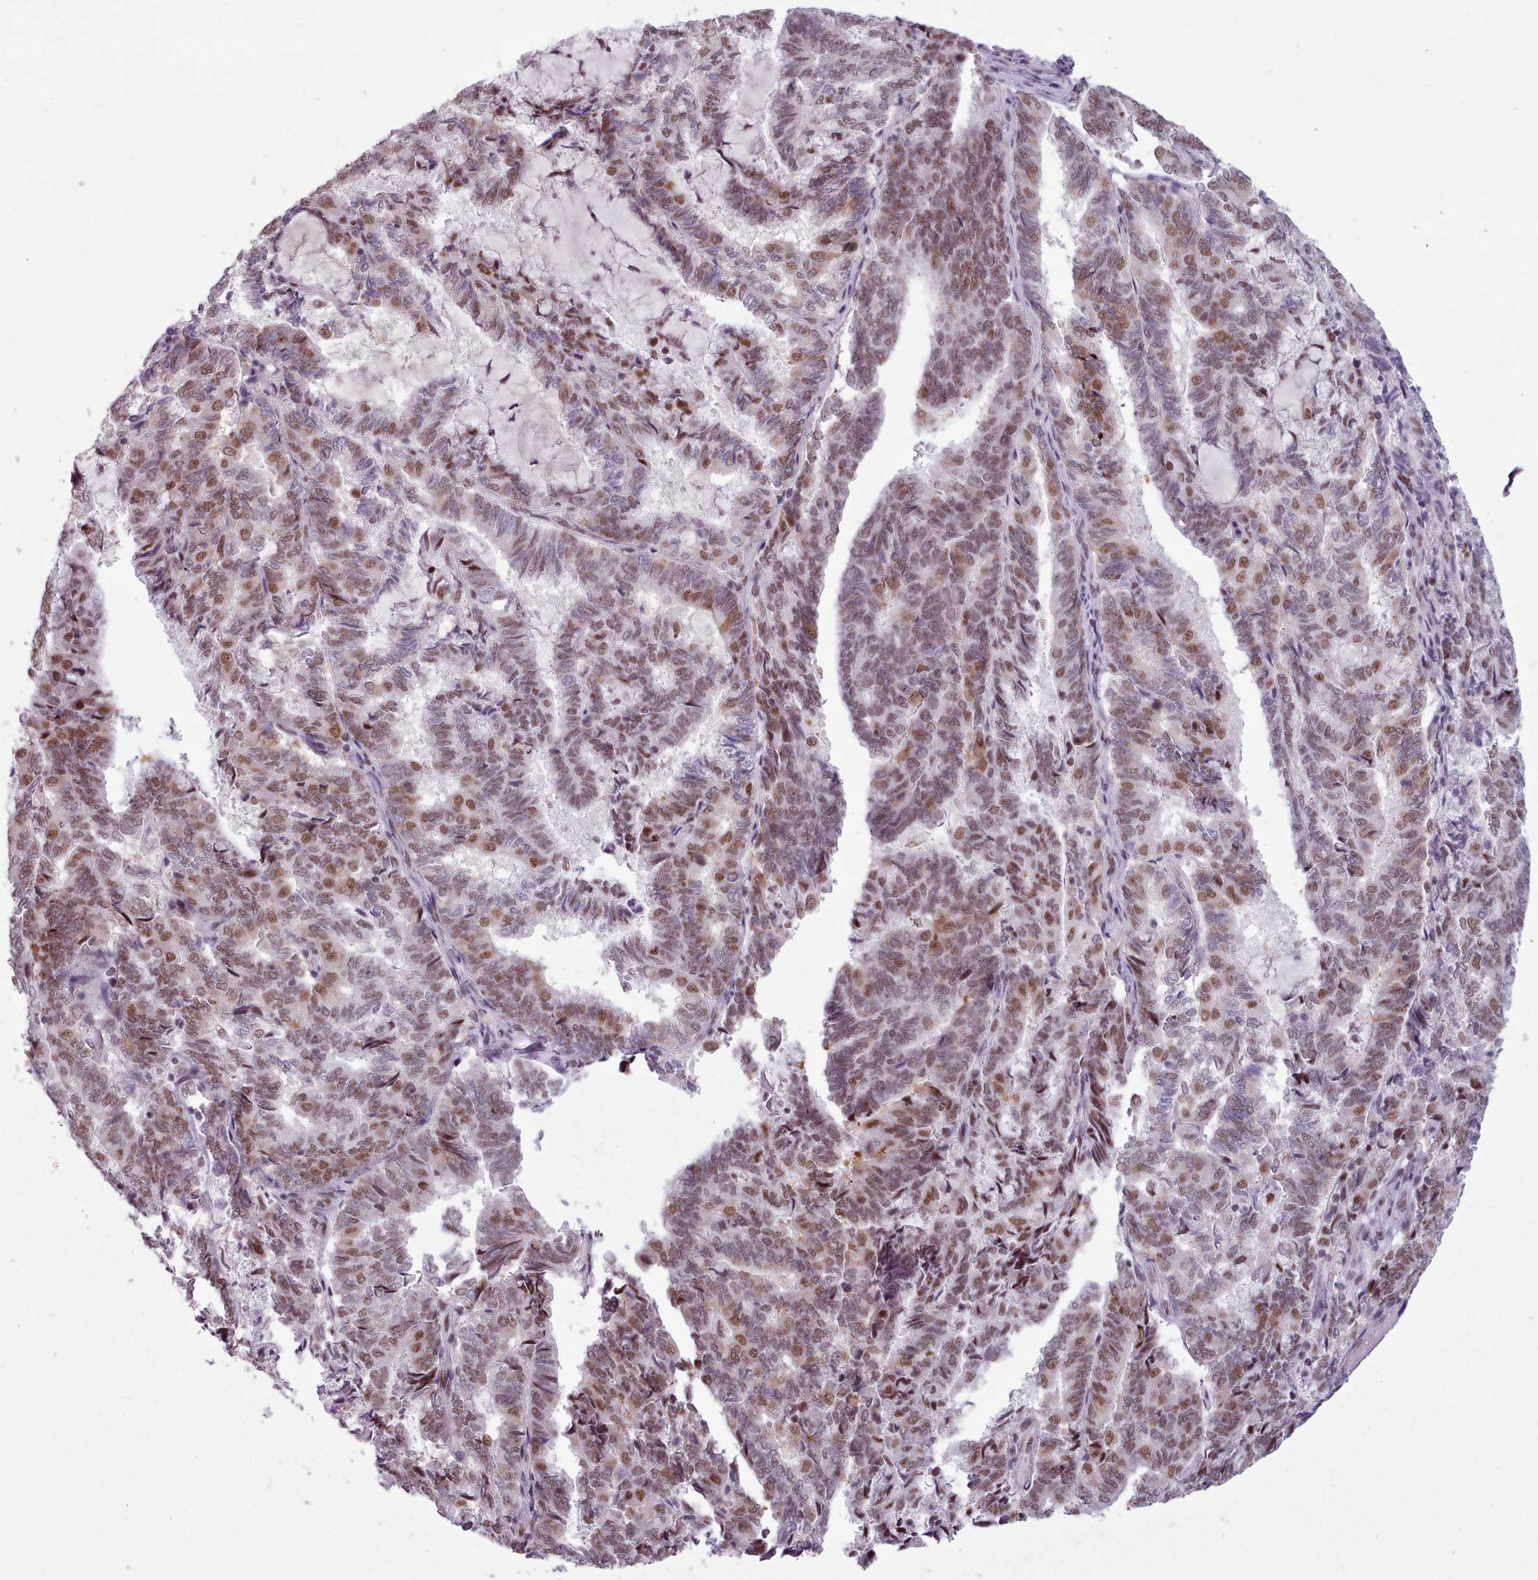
{"staining": {"intensity": "moderate", "quantity": ">75%", "location": "nuclear"}, "tissue": "endometrial cancer", "cell_type": "Tumor cells", "image_type": "cancer", "snomed": [{"axis": "morphology", "description": "Adenocarcinoma, NOS"}, {"axis": "topography", "description": "Endometrium"}], "caption": "This is a photomicrograph of immunohistochemistry staining of endometrial cancer (adenocarcinoma), which shows moderate expression in the nuclear of tumor cells.", "gene": "SRRM1", "patient": {"sex": "female", "age": 80}}